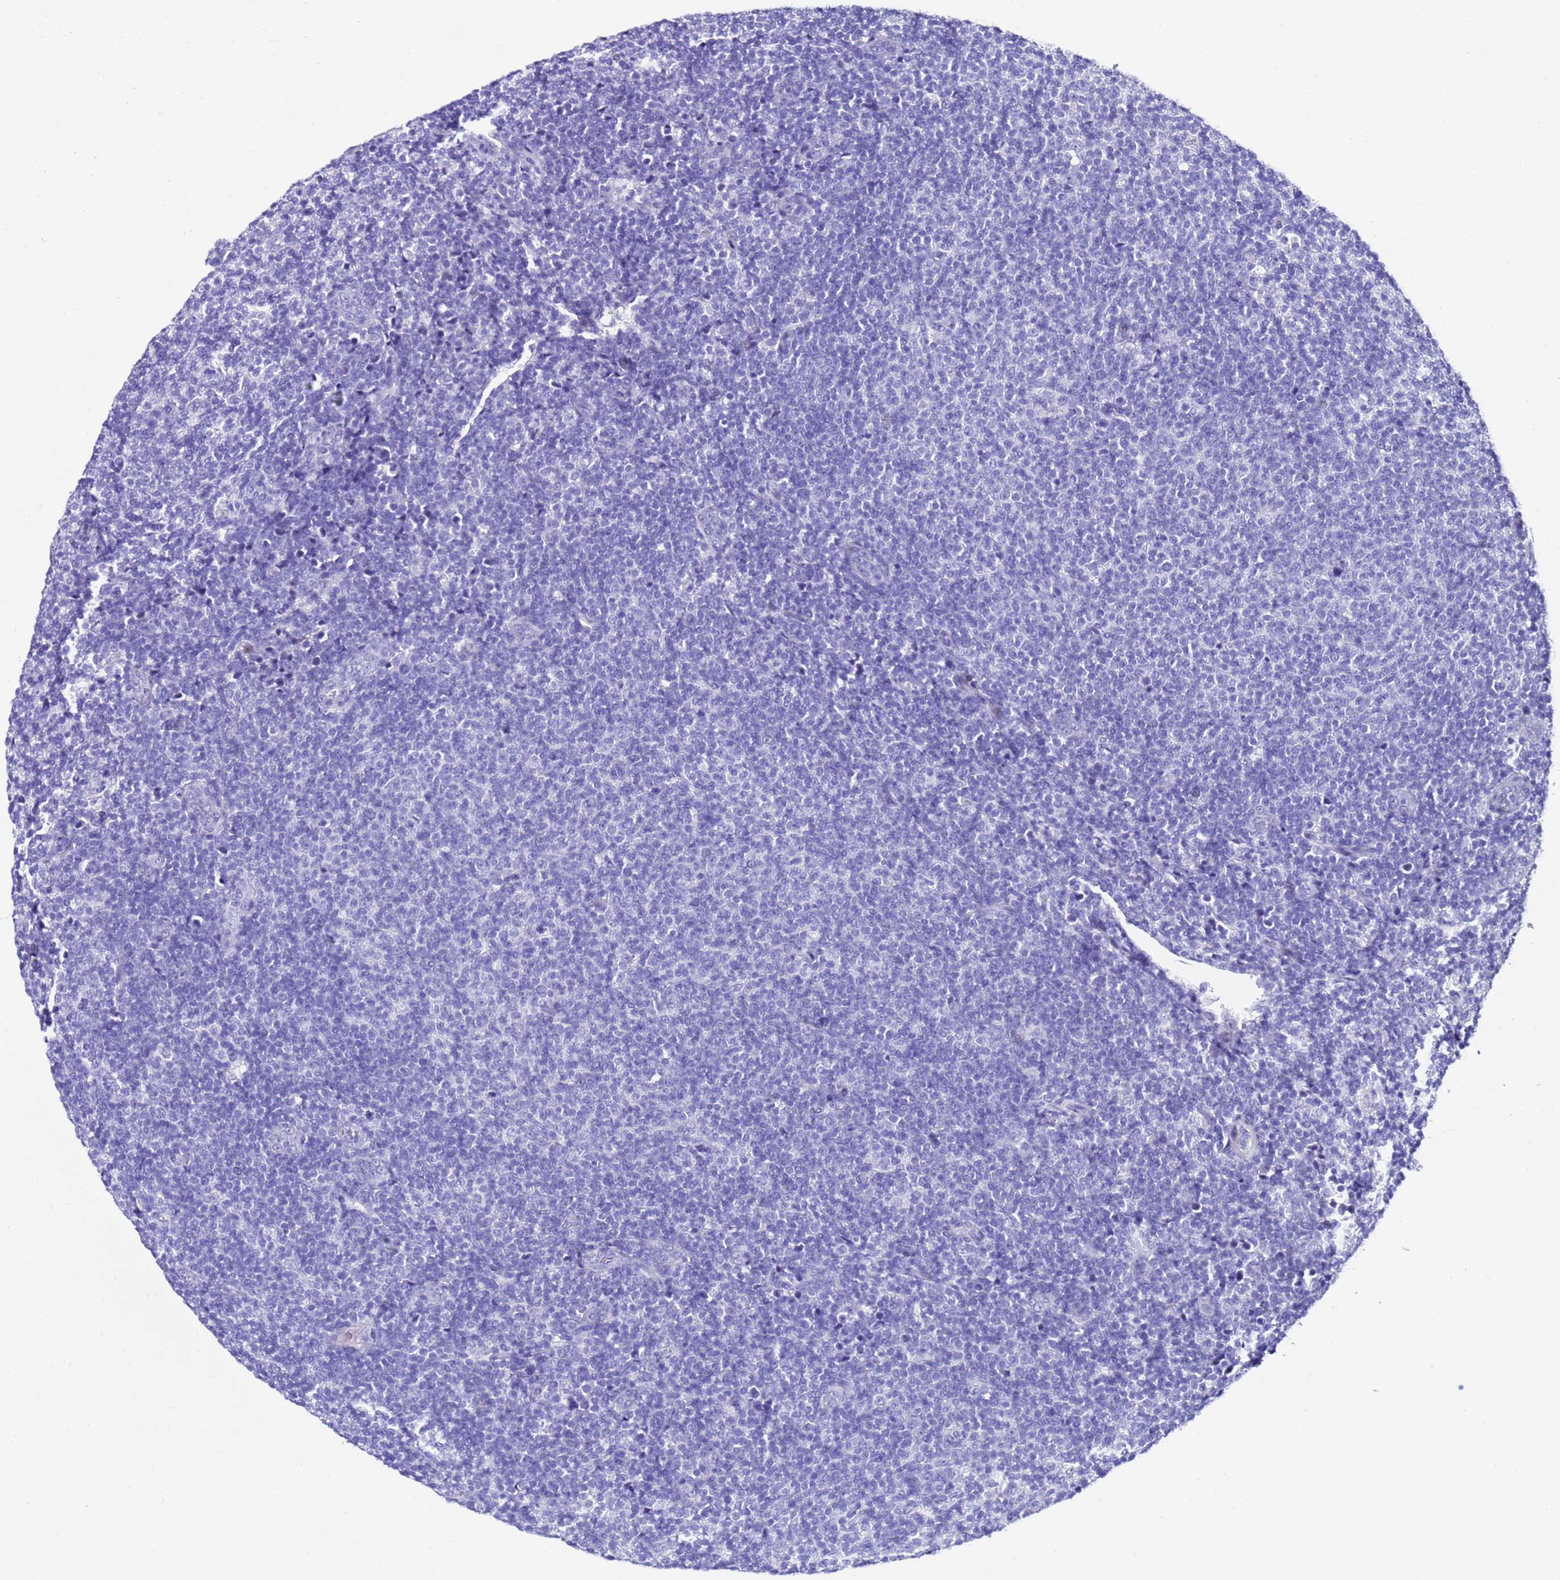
{"staining": {"intensity": "negative", "quantity": "none", "location": "none"}, "tissue": "lymphoma", "cell_type": "Tumor cells", "image_type": "cancer", "snomed": [{"axis": "morphology", "description": "Malignant lymphoma, non-Hodgkin's type, Low grade"}, {"axis": "topography", "description": "Lymph node"}], "caption": "Lymphoma stained for a protein using immunohistochemistry exhibits no positivity tumor cells.", "gene": "ZNF417", "patient": {"sex": "male", "age": 66}}